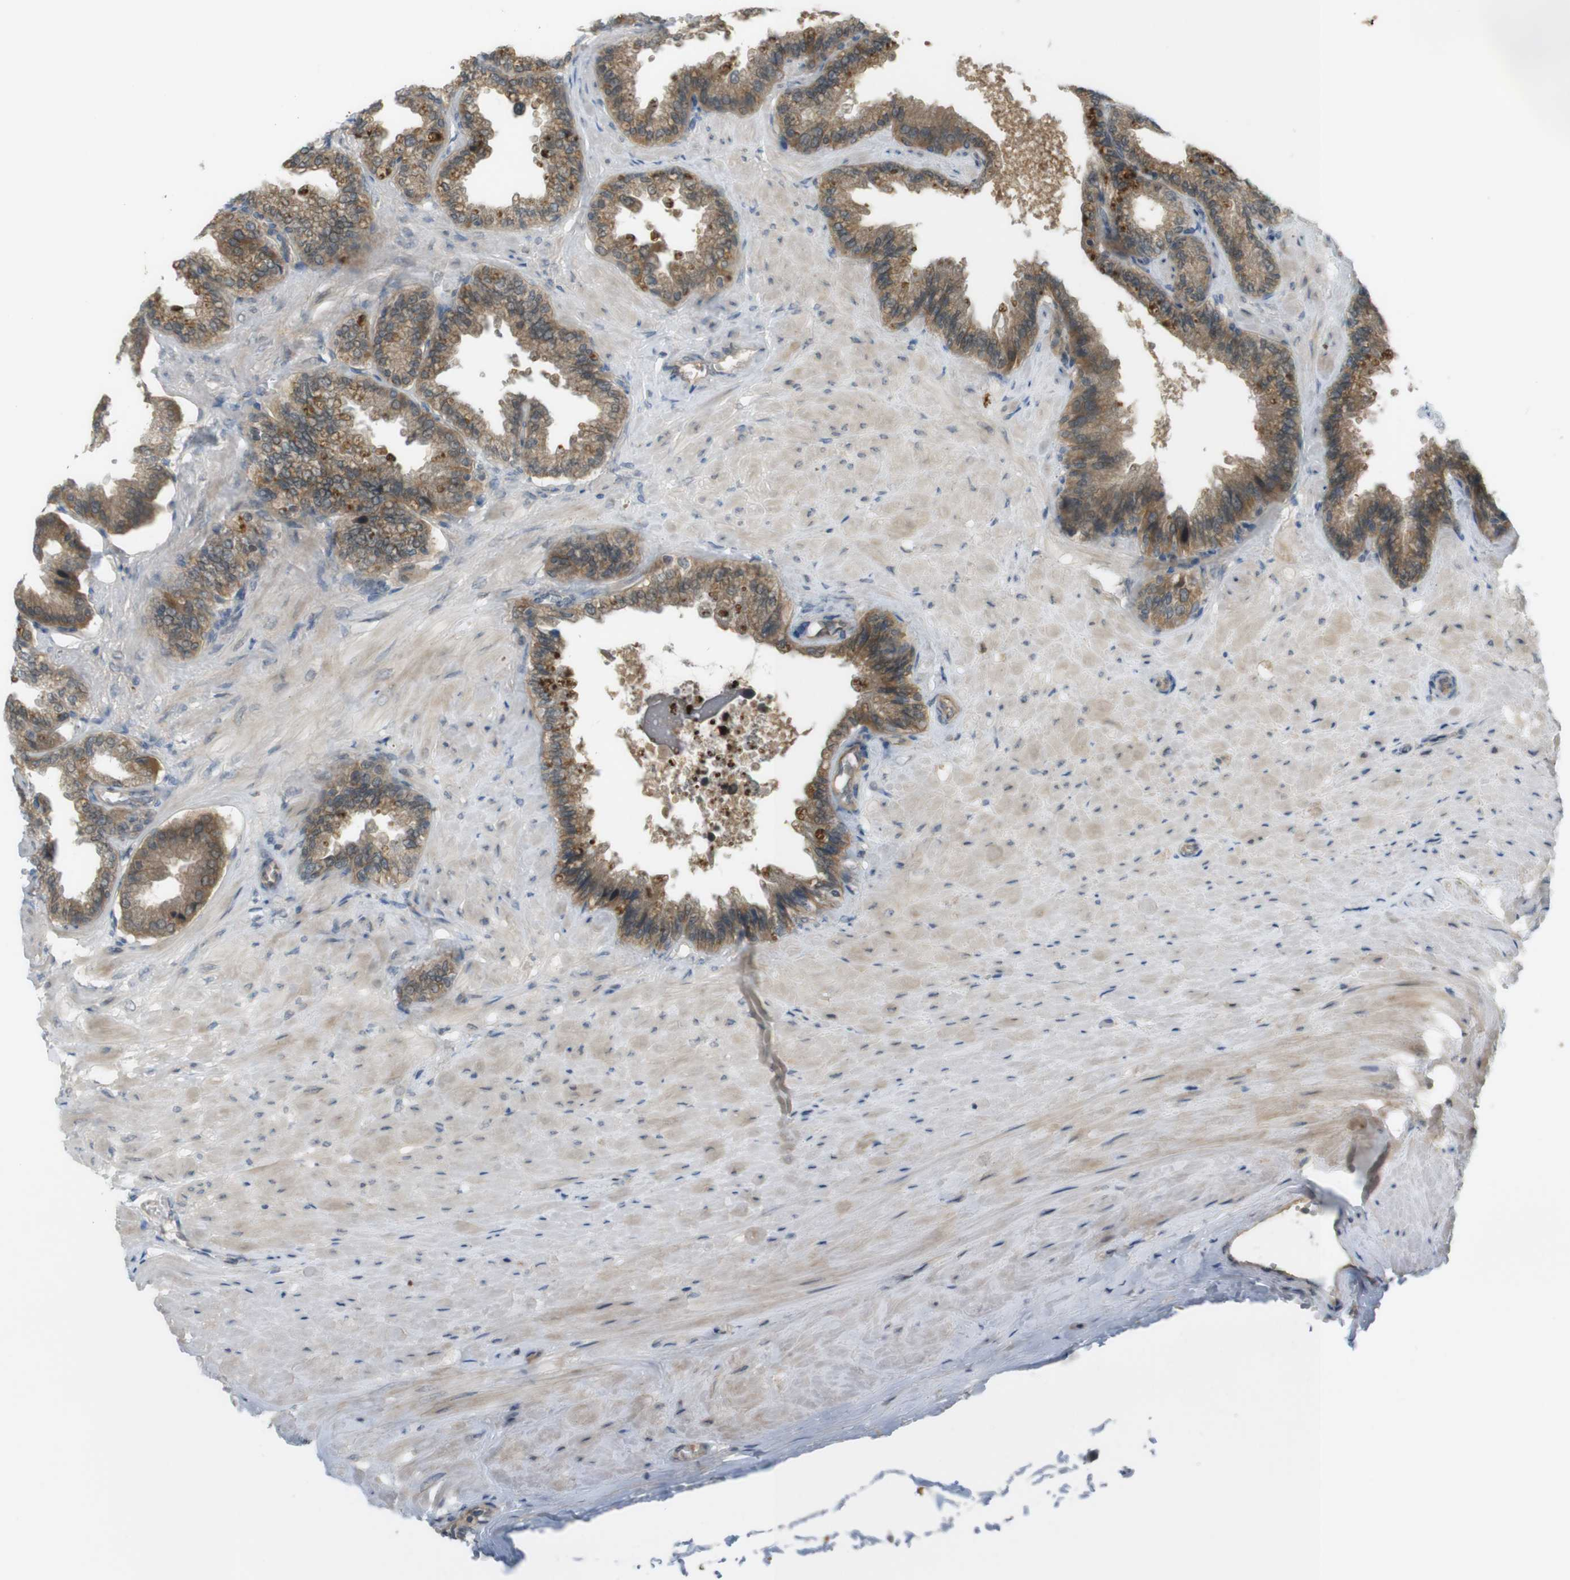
{"staining": {"intensity": "moderate", "quantity": ">75%", "location": "cytoplasmic/membranous"}, "tissue": "seminal vesicle", "cell_type": "Glandular cells", "image_type": "normal", "snomed": [{"axis": "morphology", "description": "Normal tissue, NOS"}, {"axis": "topography", "description": "Seminal veicle"}], "caption": "Immunohistochemical staining of benign human seminal vesicle reveals medium levels of moderate cytoplasmic/membranous expression in about >75% of glandular cells.", "gene": "ZDHHC20", "patient": {"sex": "male", "age": 46}}